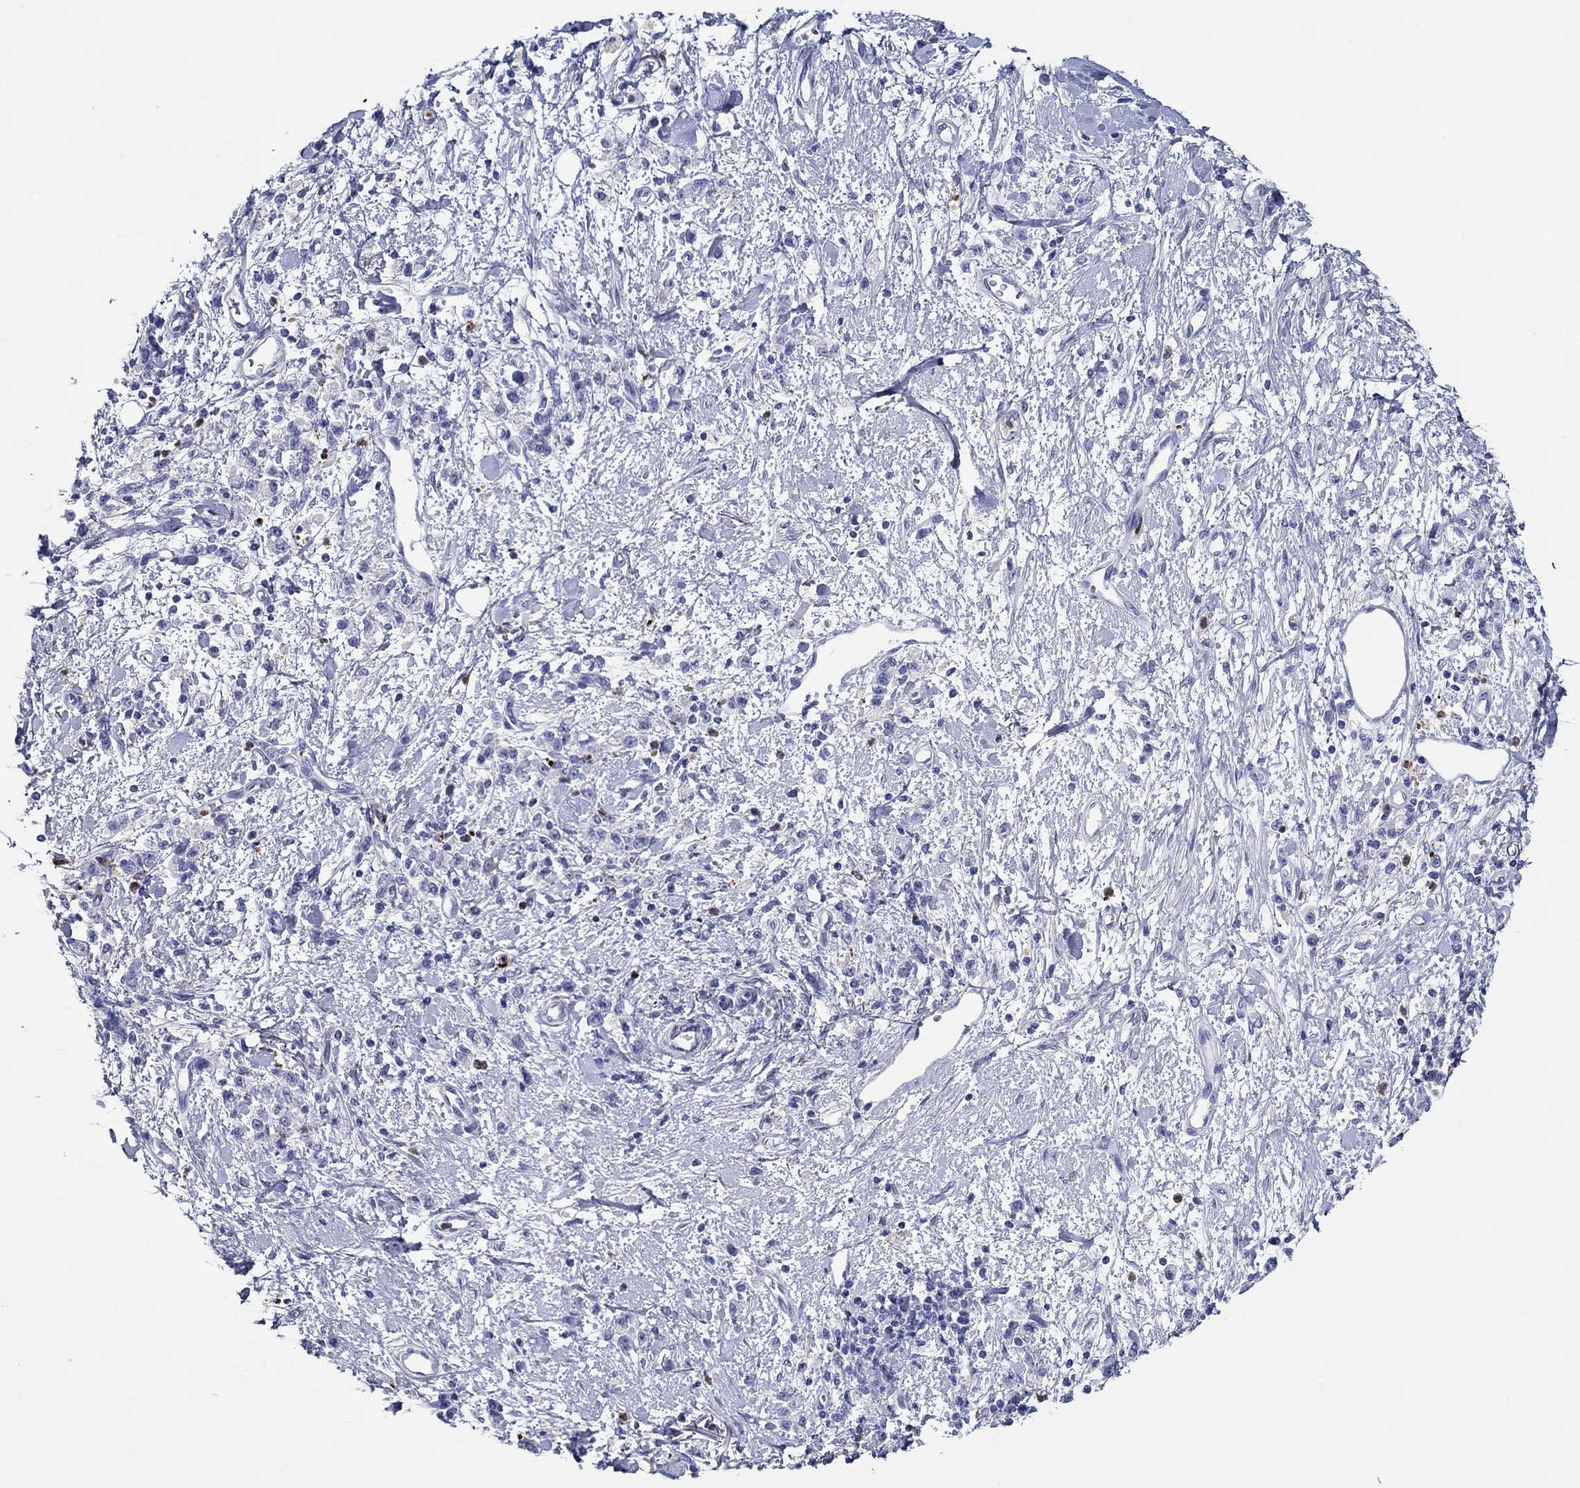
{"staining": {"intensity": "negative", "quantity": "none", "location": "none"}, "tissue": "stomach cancer", "cell_type": "Tumor cells", "image_type": "cancer", "snomed": [{"axis": "morphology", "description": "Adenocarcinoma, NOS"}, {"axis": "topography", "description": "Stomach"}], "caption": "IHC of stomach adenocarcinoma exhibits no positivity in tumor cells.", "gene": "EPX", "patient": {"sex": "male", "age": 77}}